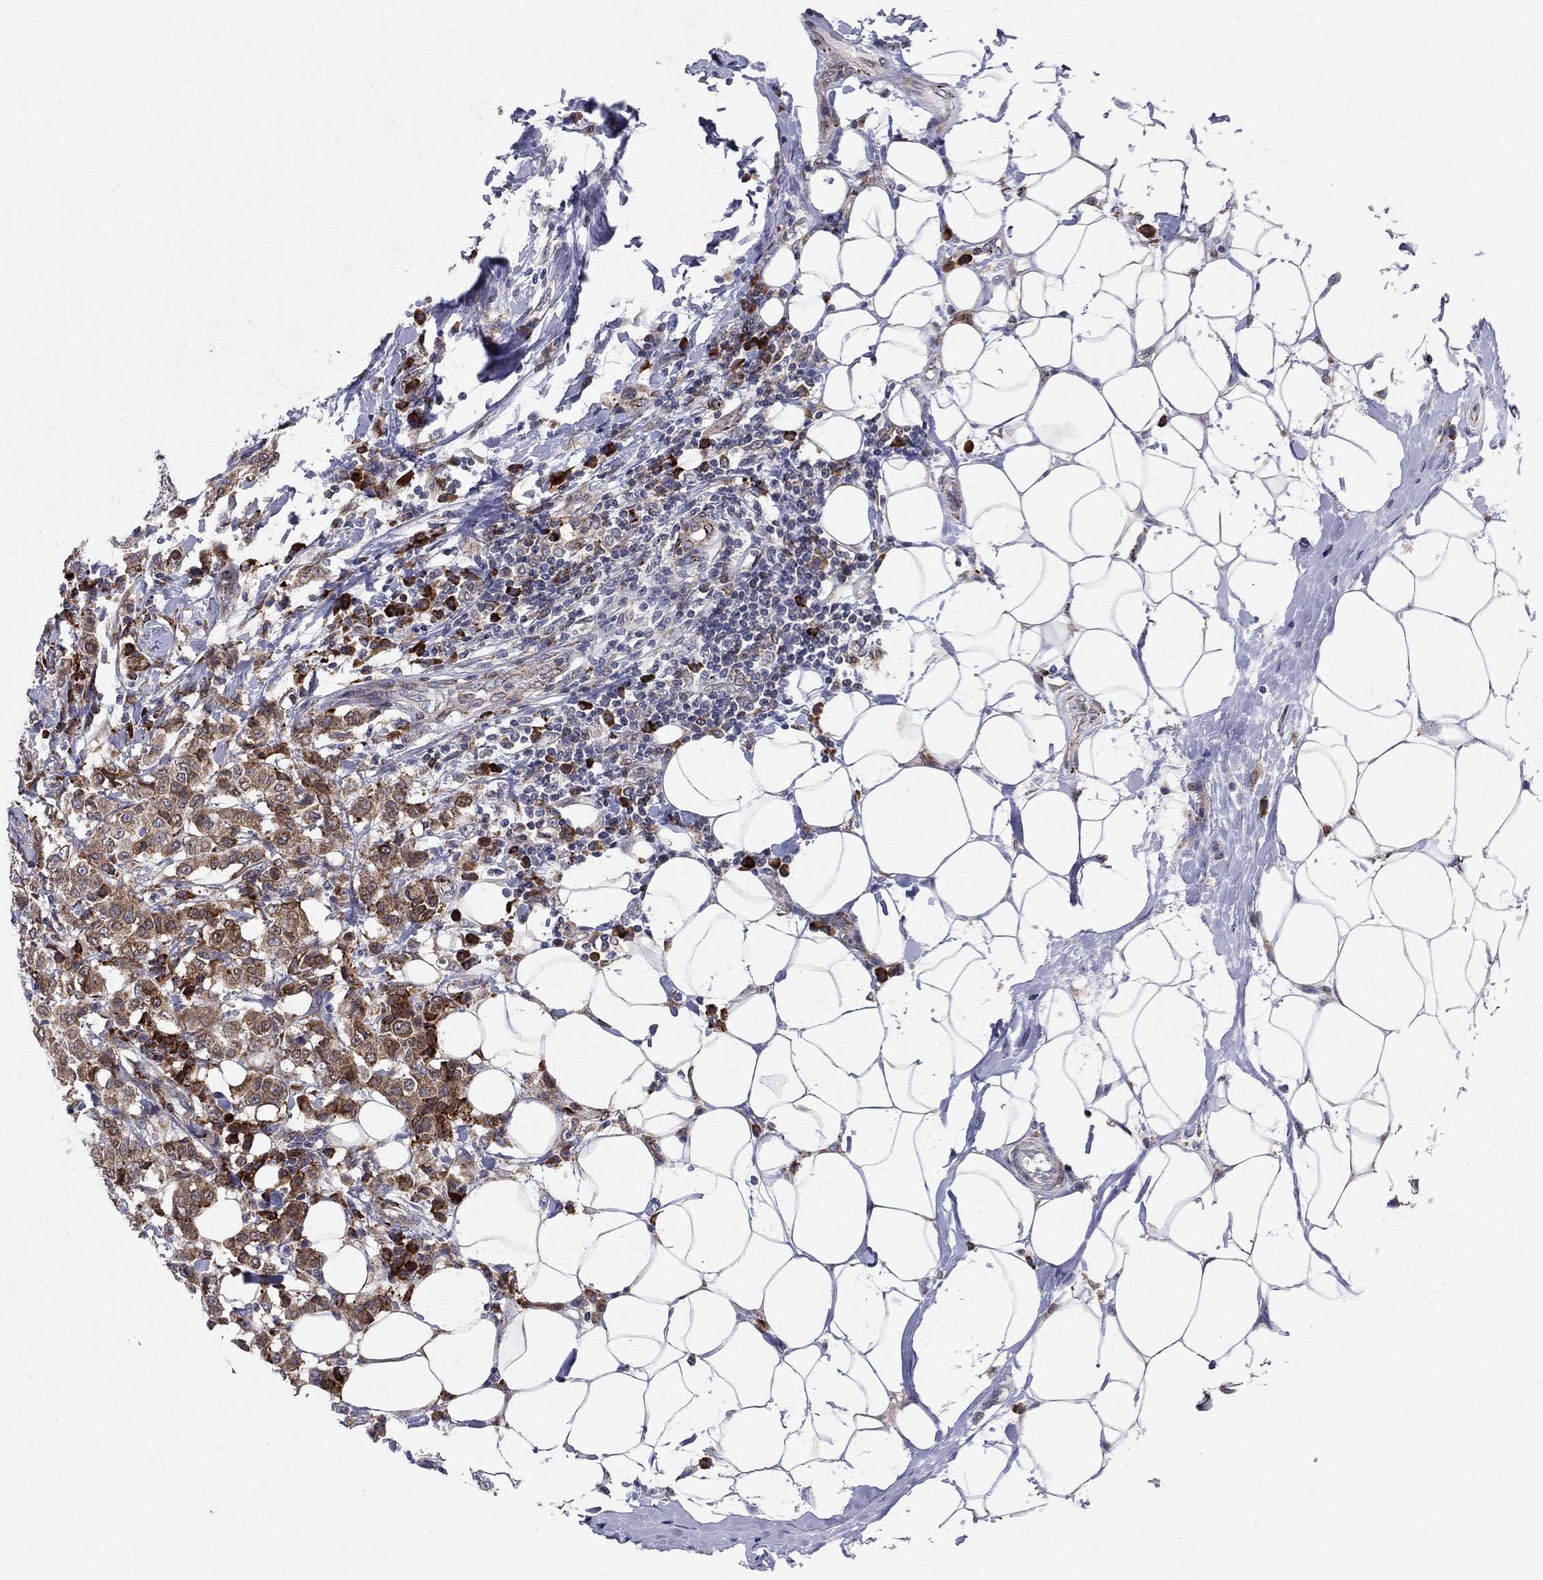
{"staining": {"intensity": "moderate", "quantity": ">75%", "location": "cytoplasmic/membranous"}, "tissue": "breast cancer", "cell_type": "Tumor cells", "image_type": "cancer", "snomed": [{"axis": "morphology", "description": "Duct carcinoma"}, {"axis": "topography", "description": "Breast"}], "caption": "Breast intraductal carcinoma was stained to show a protein in brown. There is medium levels of moderate cytoplasmic/membranous positivity in about >75% of tumor cells.", "gene": "CAB39L", "patient": {"sex": "female", "age": 27}}